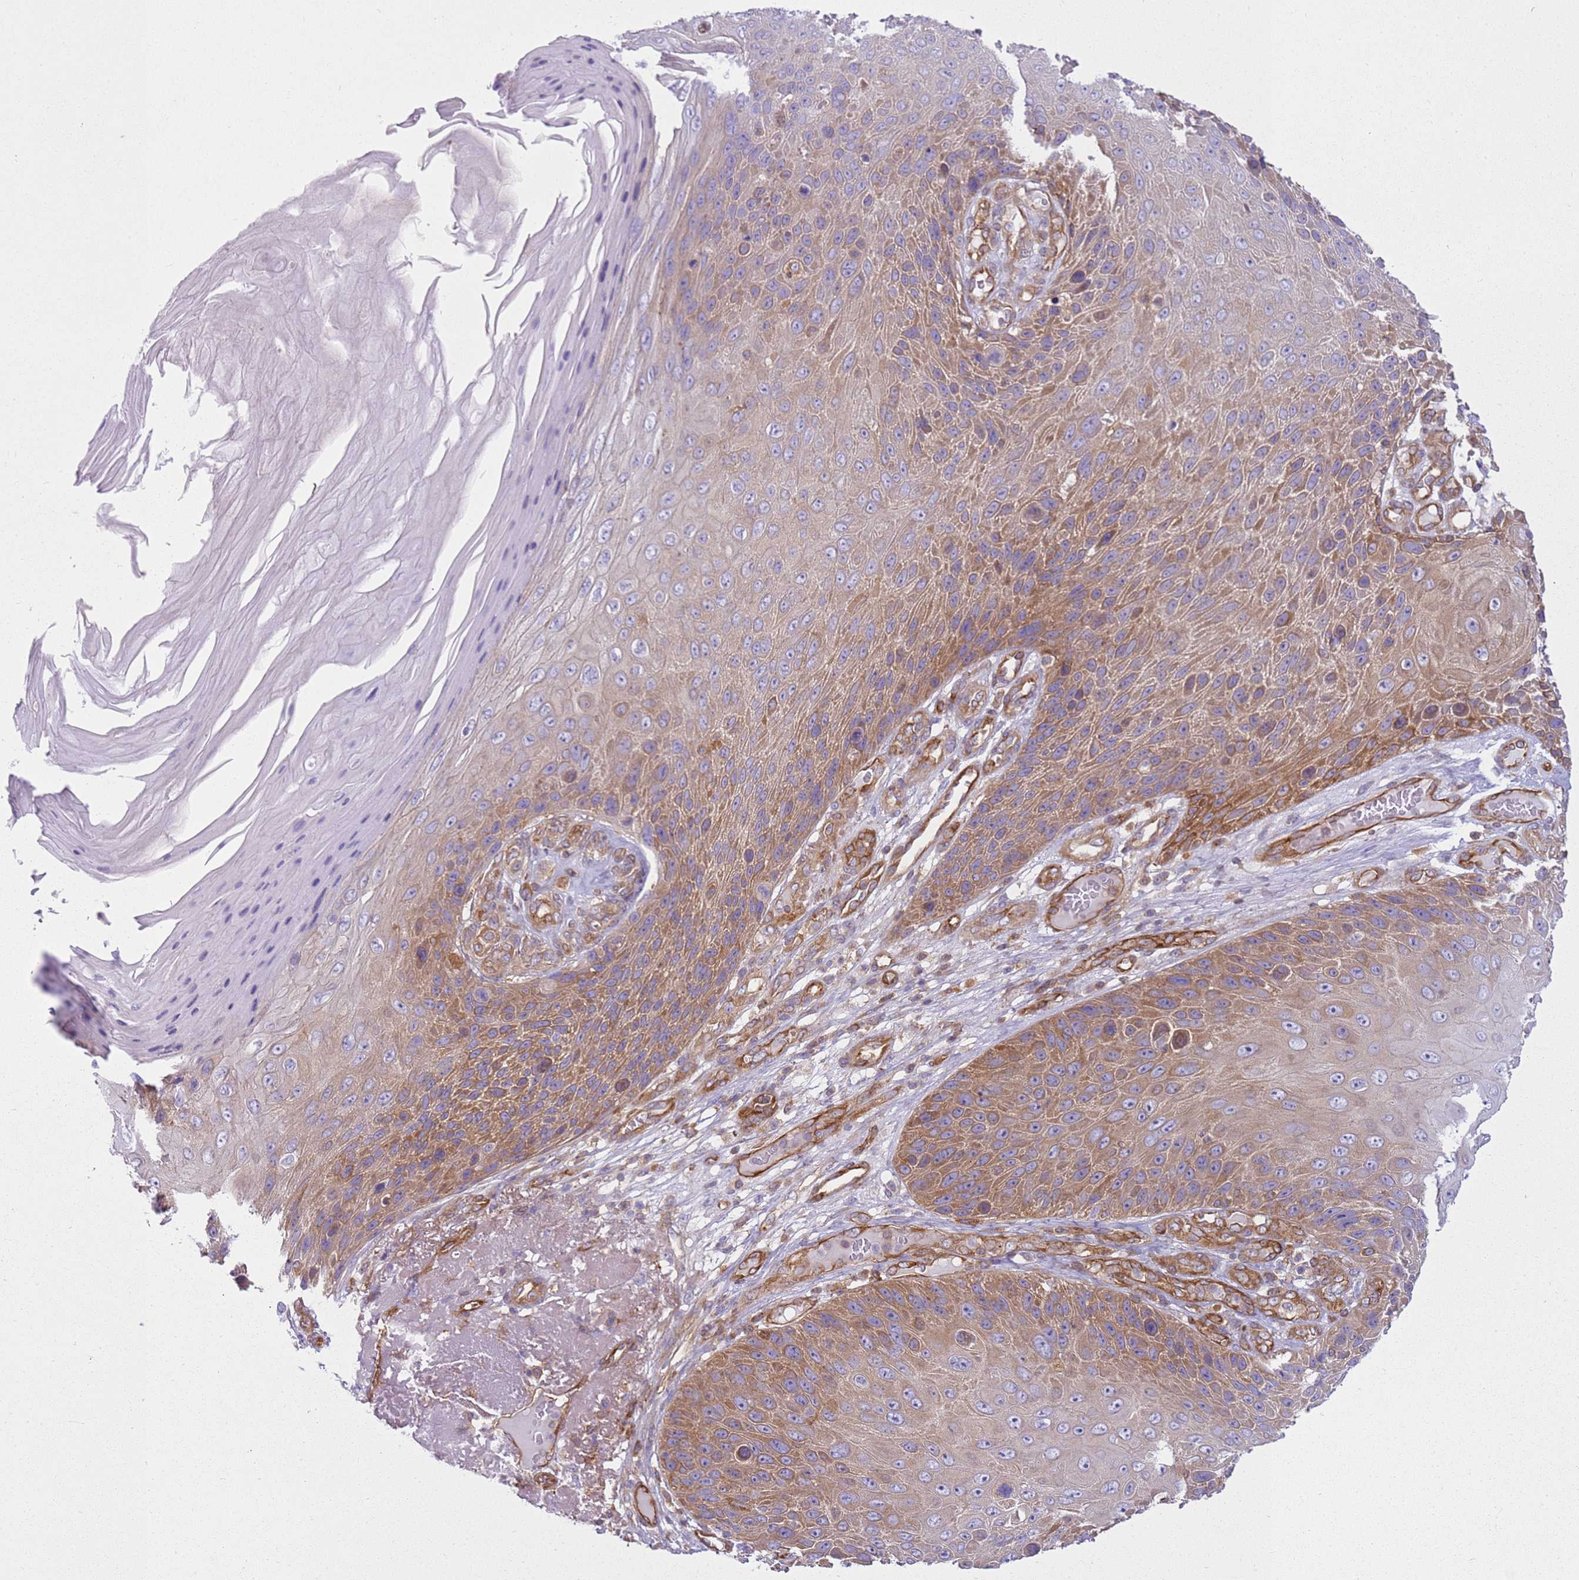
{"staining": {"intensity": "moderate", "quantity": ">75%", "location": "cytoplasmic/membranous"}, "tissue": "skin cancer", "cell_type": "Tumor cells", "image_type": "cancer", "snomed": [{"axis": "morphology", "description": "Squamous cell carcinoma, NOS"}, {"axis": "topography", "description": "Skin"}], "caption": "An IHC image of neoplastic tissue is shown. Protein staining in brown shows moderate cytoplasmic/membranous positivity in skin cancer (squamous cell carcinoma) within tumor cells. The protein of interest is shown in brown color, while the nuclei are stained blue.", "gene": "SNX21", "patient": {"sex": "female", "age": 88}}